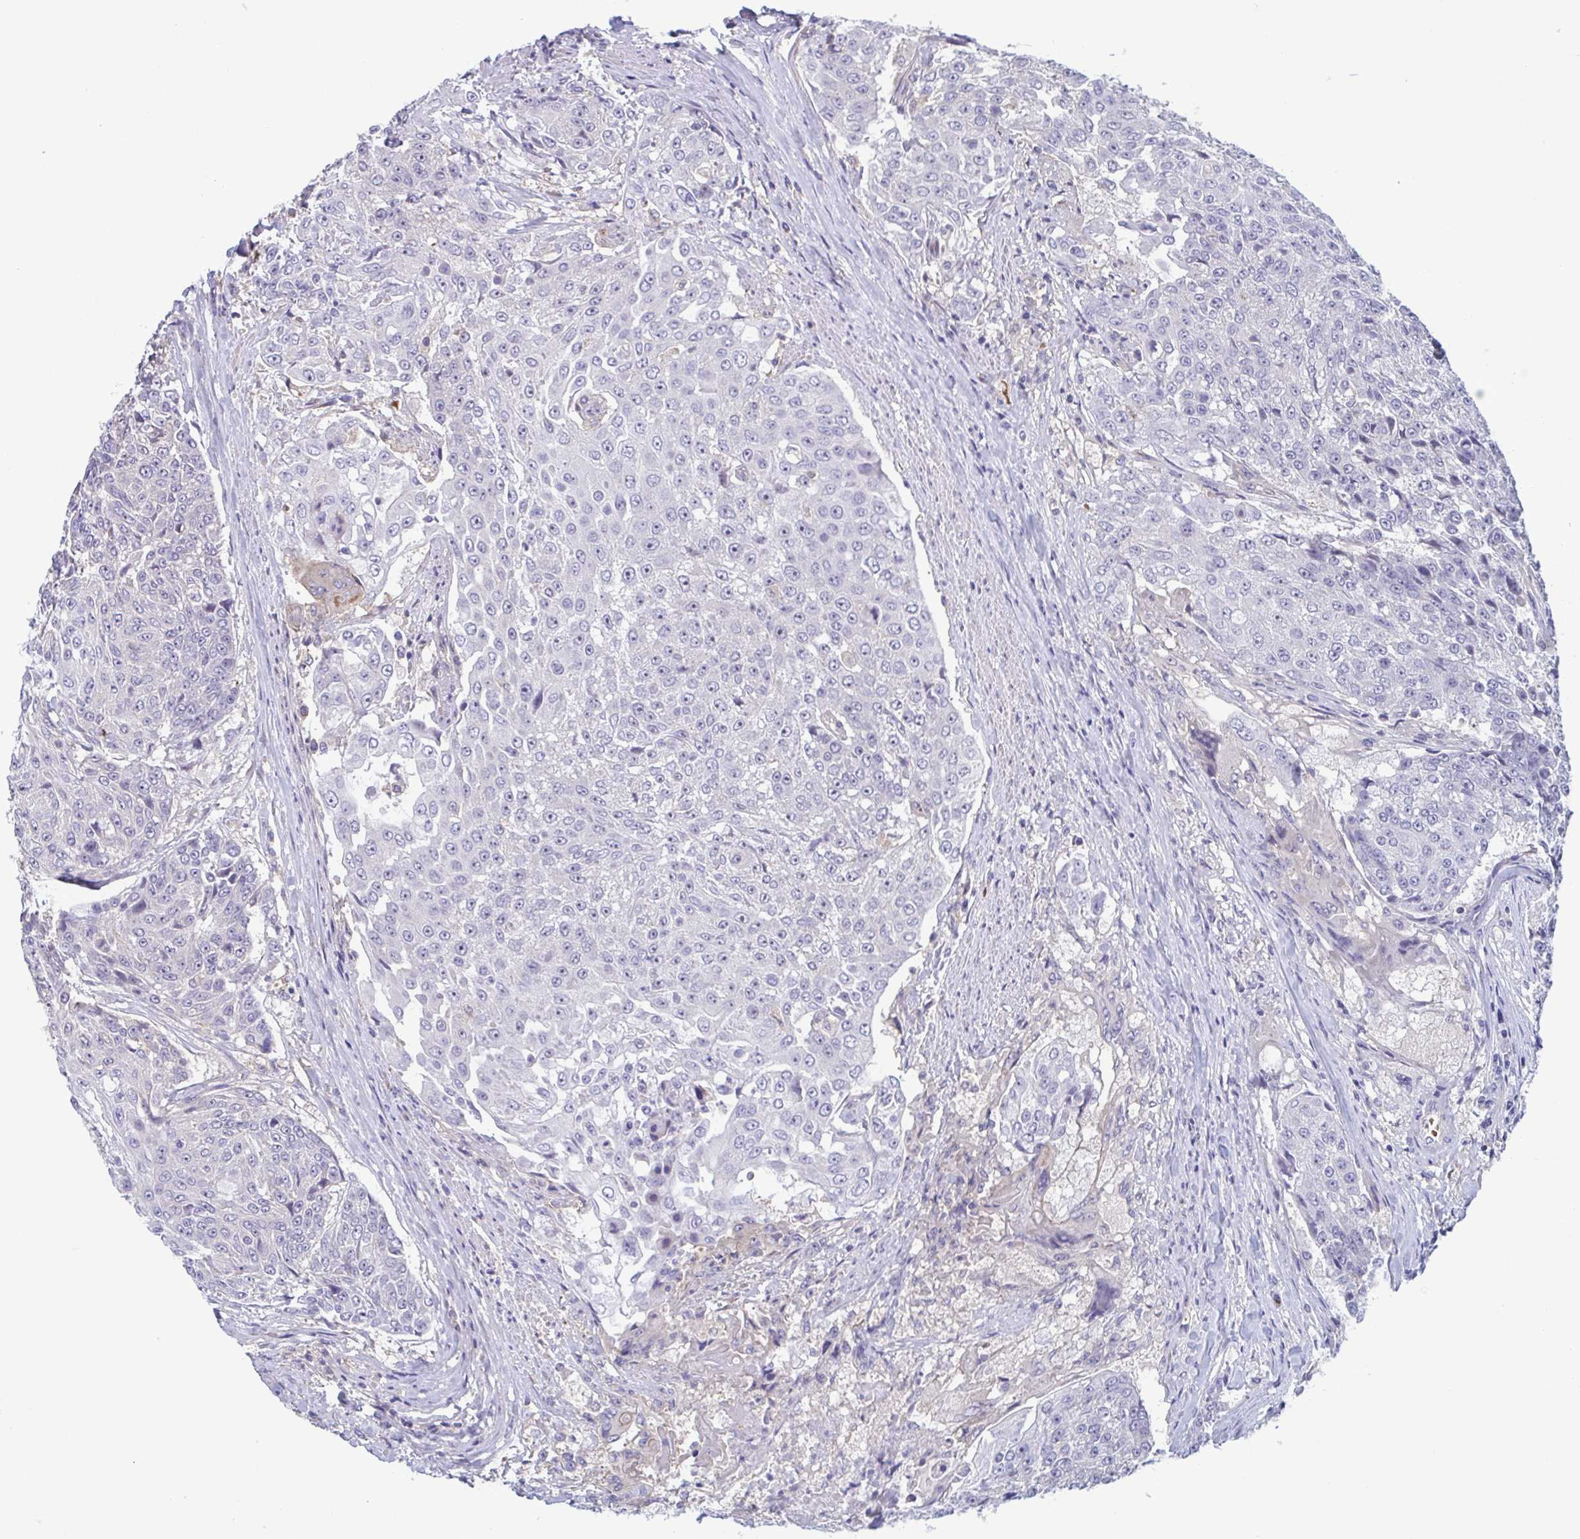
{"staining": {"intensity": "negative", "quantity": "none", "location": "none"}, "tissue": "urothelial cancer", "cell_type": "Tumor cells", "image_type": "cancer", "snomed": [{"axis": "morphology", "description": "Urothelial carcinoma, High grade"}, {"axis": "topography", "description": "Urinary bladder"}], "caption": "Immunohistochemistry micrograph of neoplastic tissue: human high-grade urothelial carcinoma stained with DAB exhibits no significant protein positivity in tumor cells.", "gene": "LRRC38", "patient": {"sex": "female", "age": 63}}